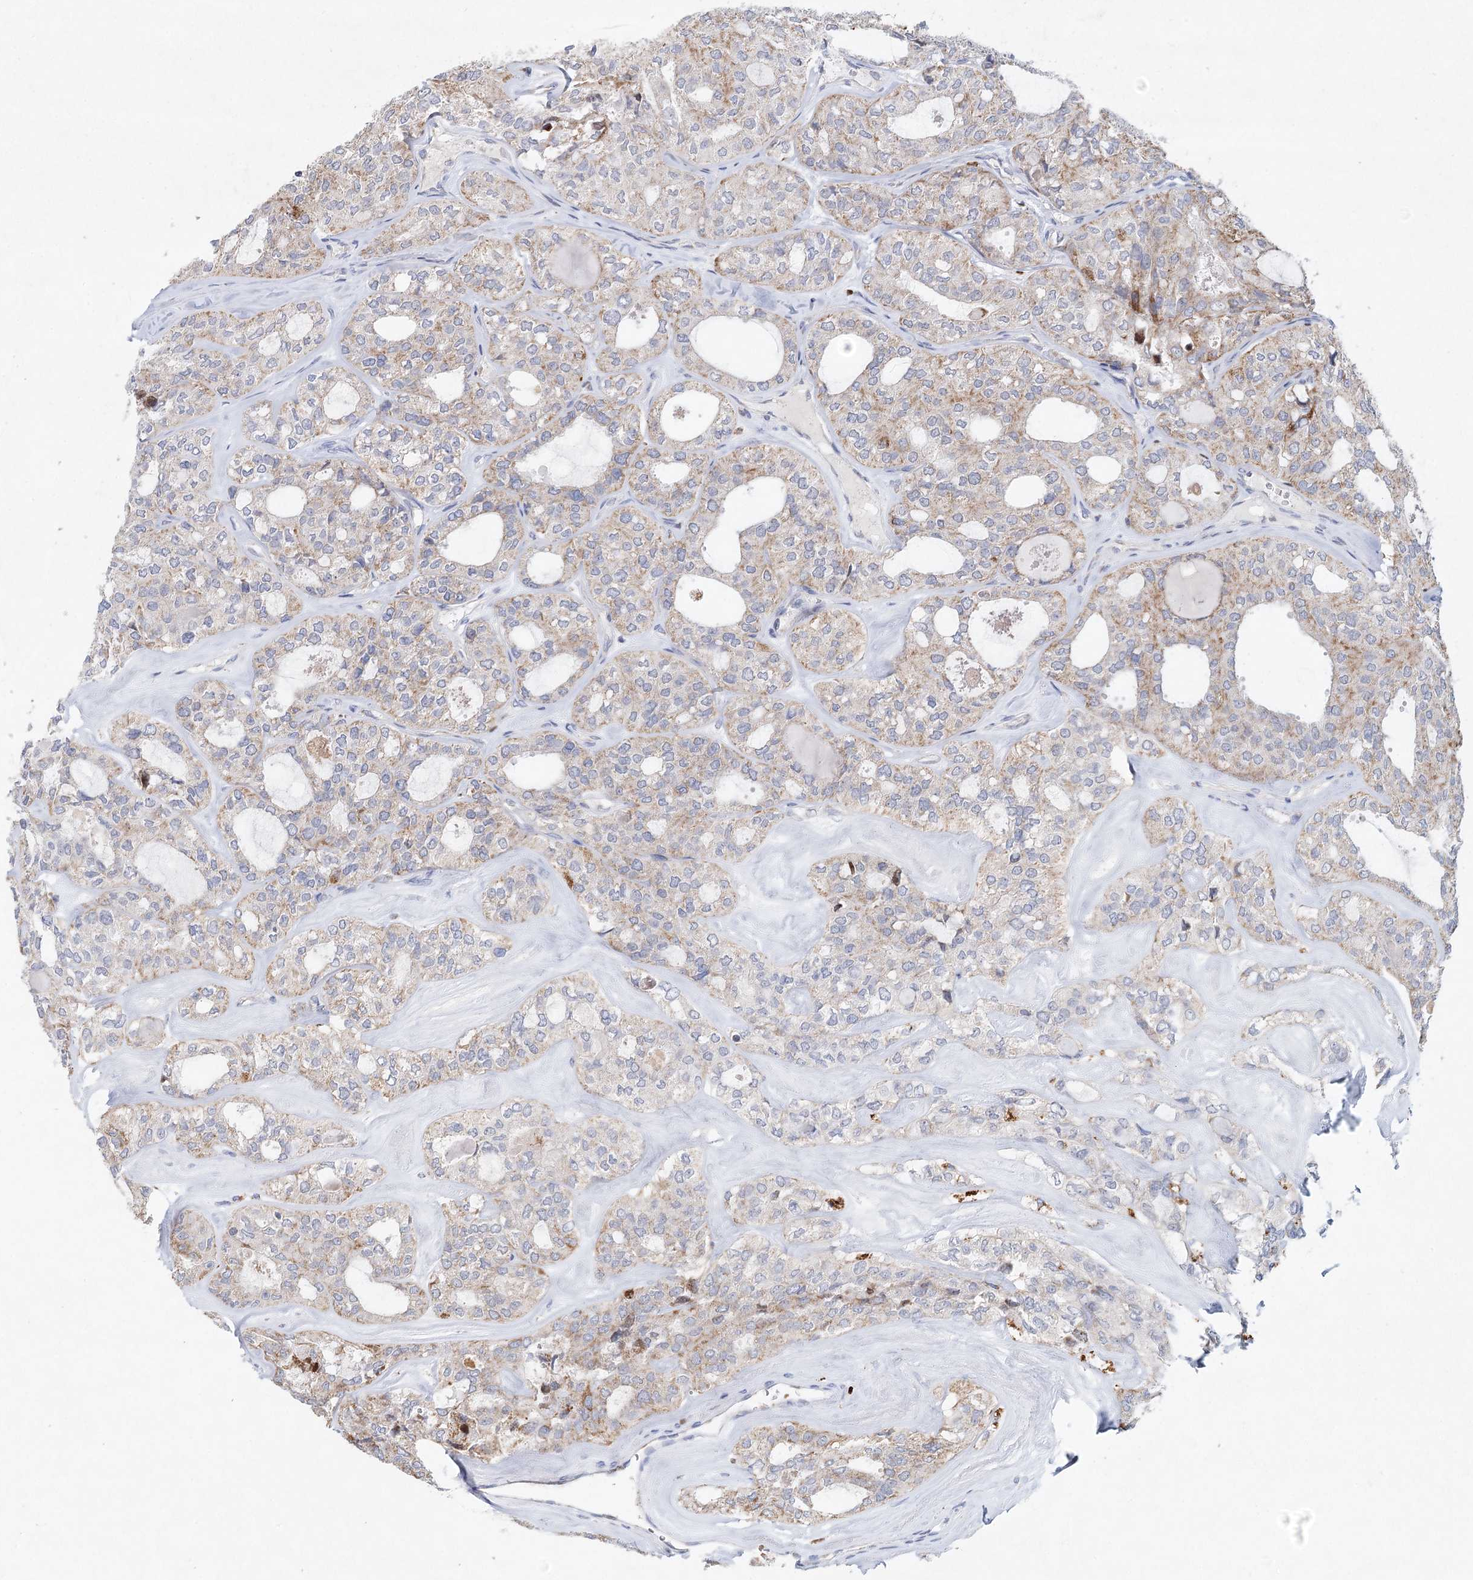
{"staining": {"intensity": "moderate", "quantity": "<25%", "location": "cytoplasmic/membranous"}, "tissue": "thyroid cancer", "cell_type": "Tumor cells", "image_type": "cancer", "snomed": [{"axis": "morphology", "description": "Follicular adenoma carcinoma, NOS"}, {"axis": "topography", "description": "Thyroid gland"}], "caption": "Thyroid cancer (follicular adenoma carcinoma) stained for a protein (brown) exhibits moderate cytoplasmic/membranous positive expression in approximately <25% of tumor cells.", "gene": "XPO6", "patient": {"sex": "male", "age": 75}}